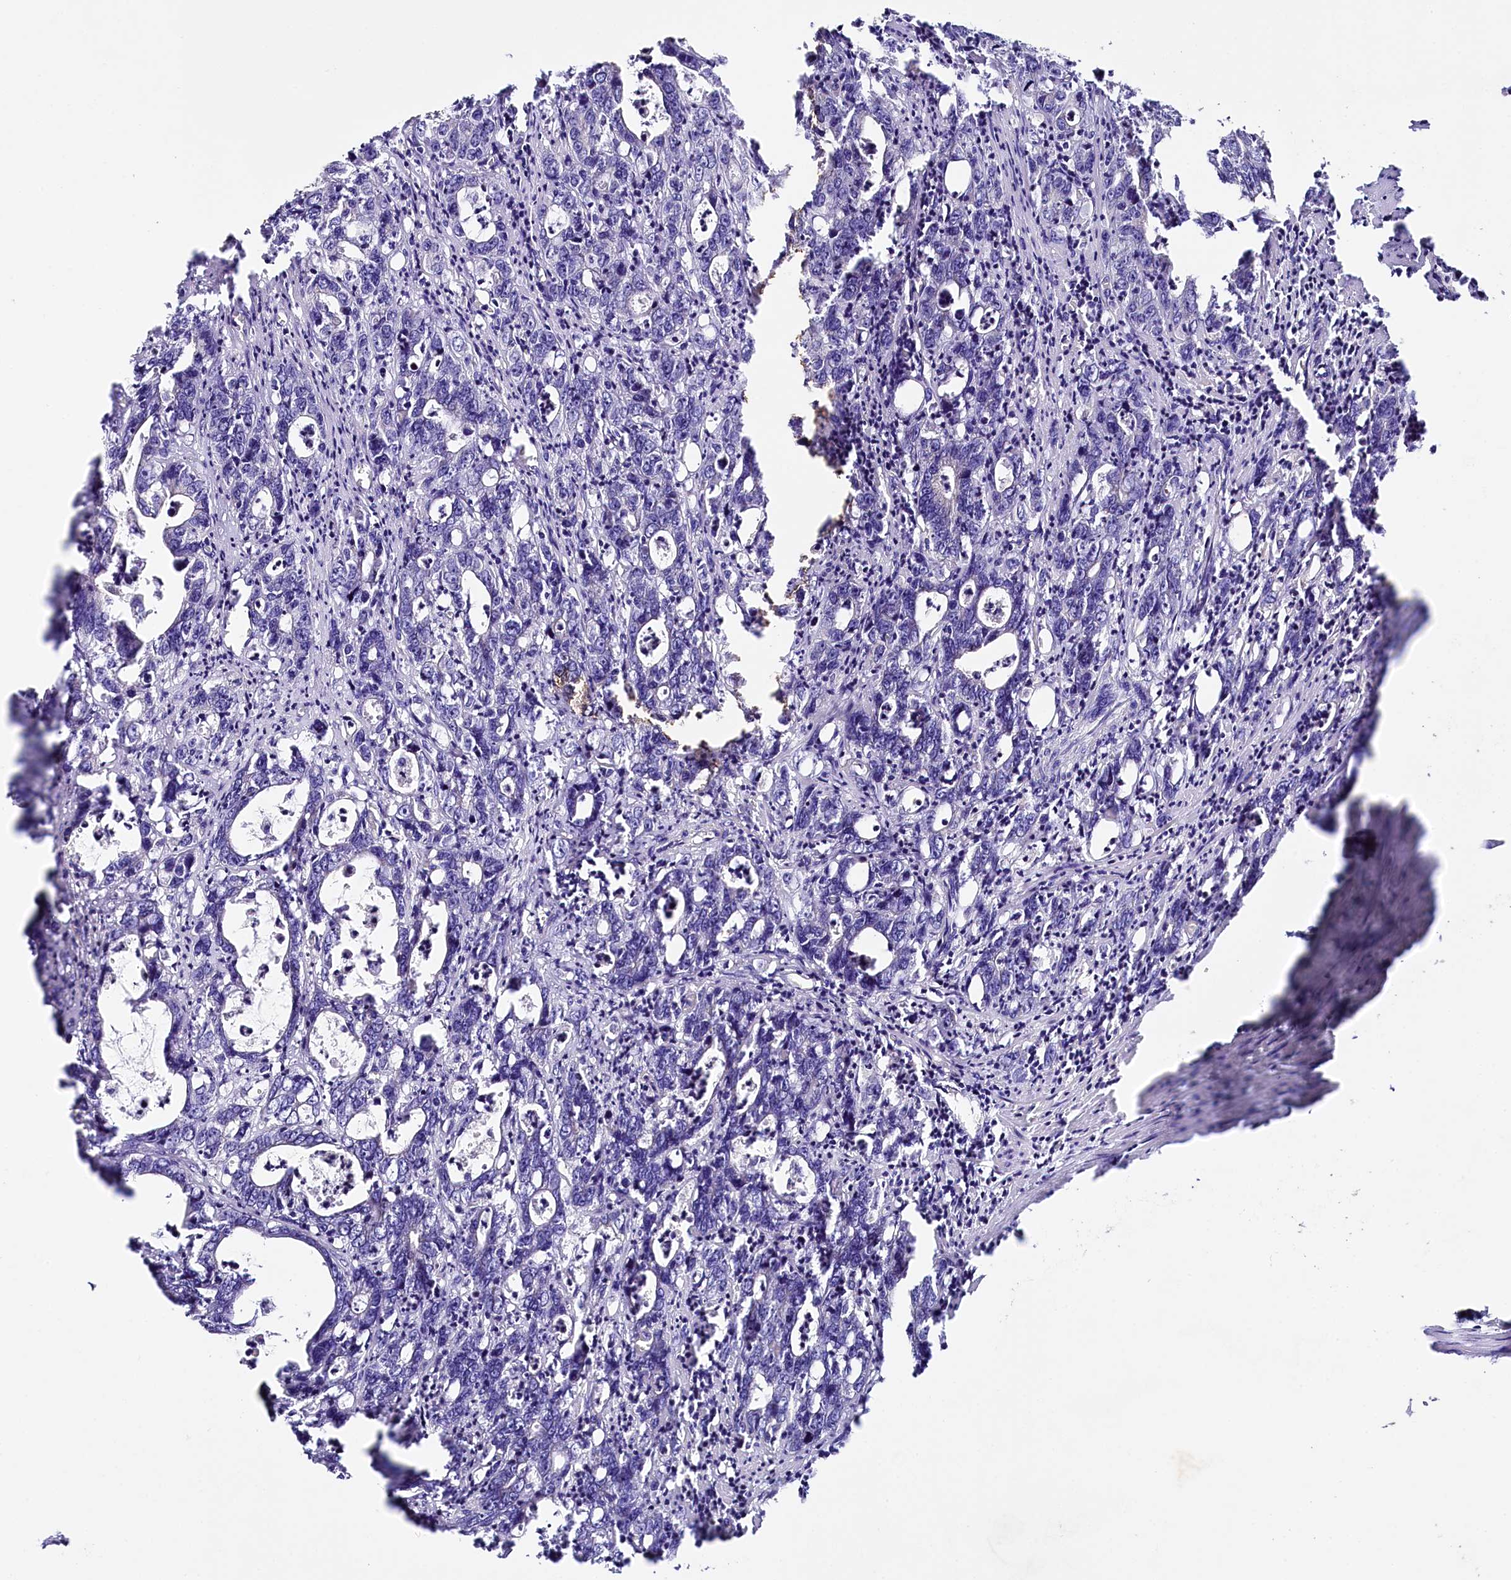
{"staining": {"intensity": "negative", "quantity": "none", "location": "none"}, "tissue": "colorectal cancer", "cell_type": "Tumor cells", "image_type": "cancer", "snomed": [{"axis": "morphology", "description": "Adenocarcinoma, NOS"}, {"axis": "topography", "description": "Colon"}], "caption": "Immunohistochemistry (IHC) of human adenocarcinoma (colorectal) displays no staining in tumor cells. Nuclei are stained in blue.", "gene": "SACM1L", "patient": {"sex": "female", "age": 75}}